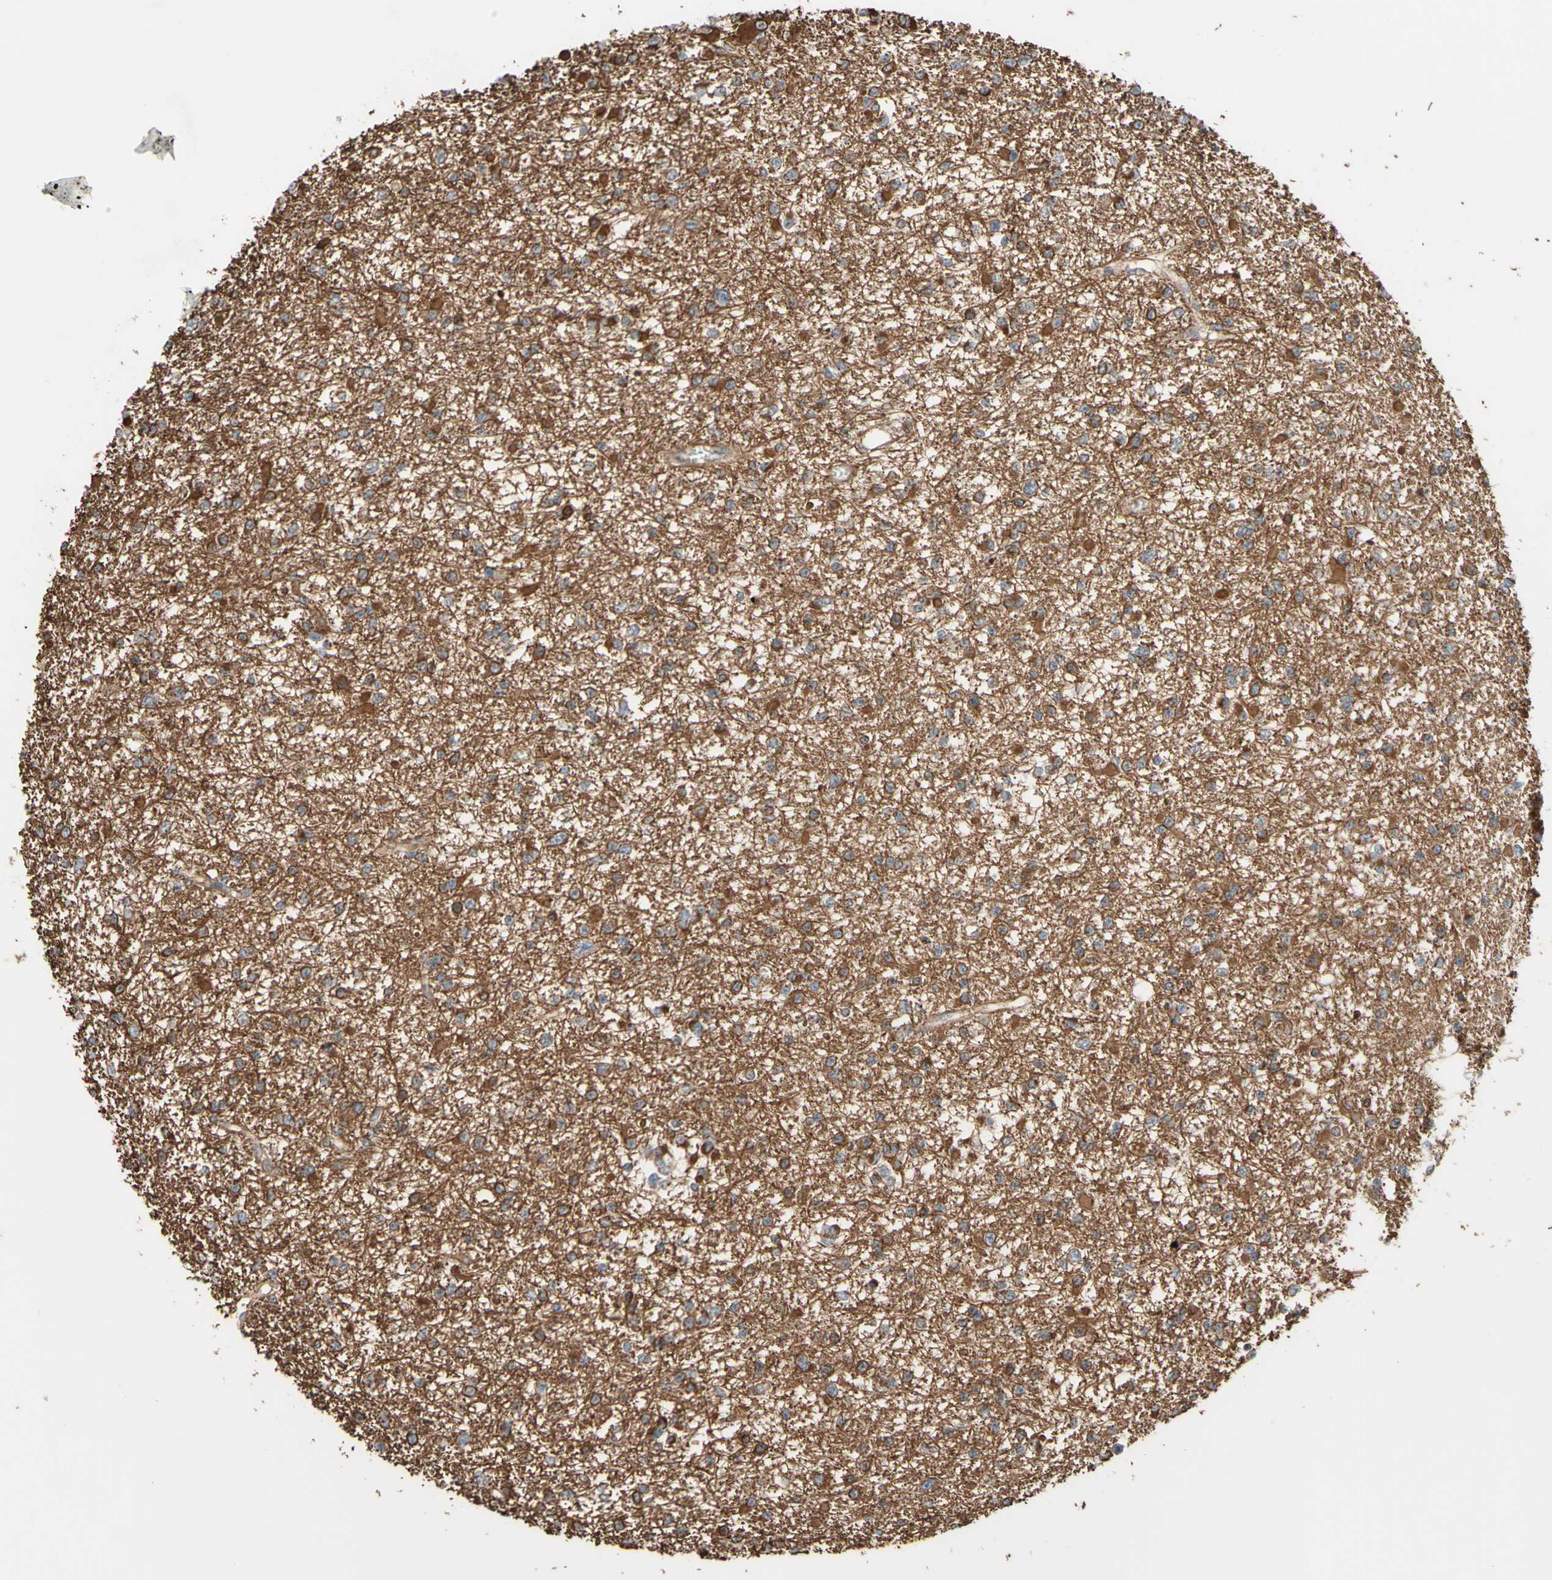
{"staining": {"intensity": "moderate", "quantity": "25%-75%", "location": "cytoplasmic/membranous"}, "tissue": "glioma", "cell_type": "Tumor cells", "image_type": "cancer", "snomed": [{"axis": "morphology", "description": "Glioma, malignant, Low grade"}, {"axis": "topography", "description": "Brain"}], "caption": "Glioma stained for a protein (brown) demonstrates moderate cytoplasmic/membranous positive positivity in about 25%-75% of tumor cells.", "gene": "TRAF2", "patient": {"sex": "female", "age": 22}}